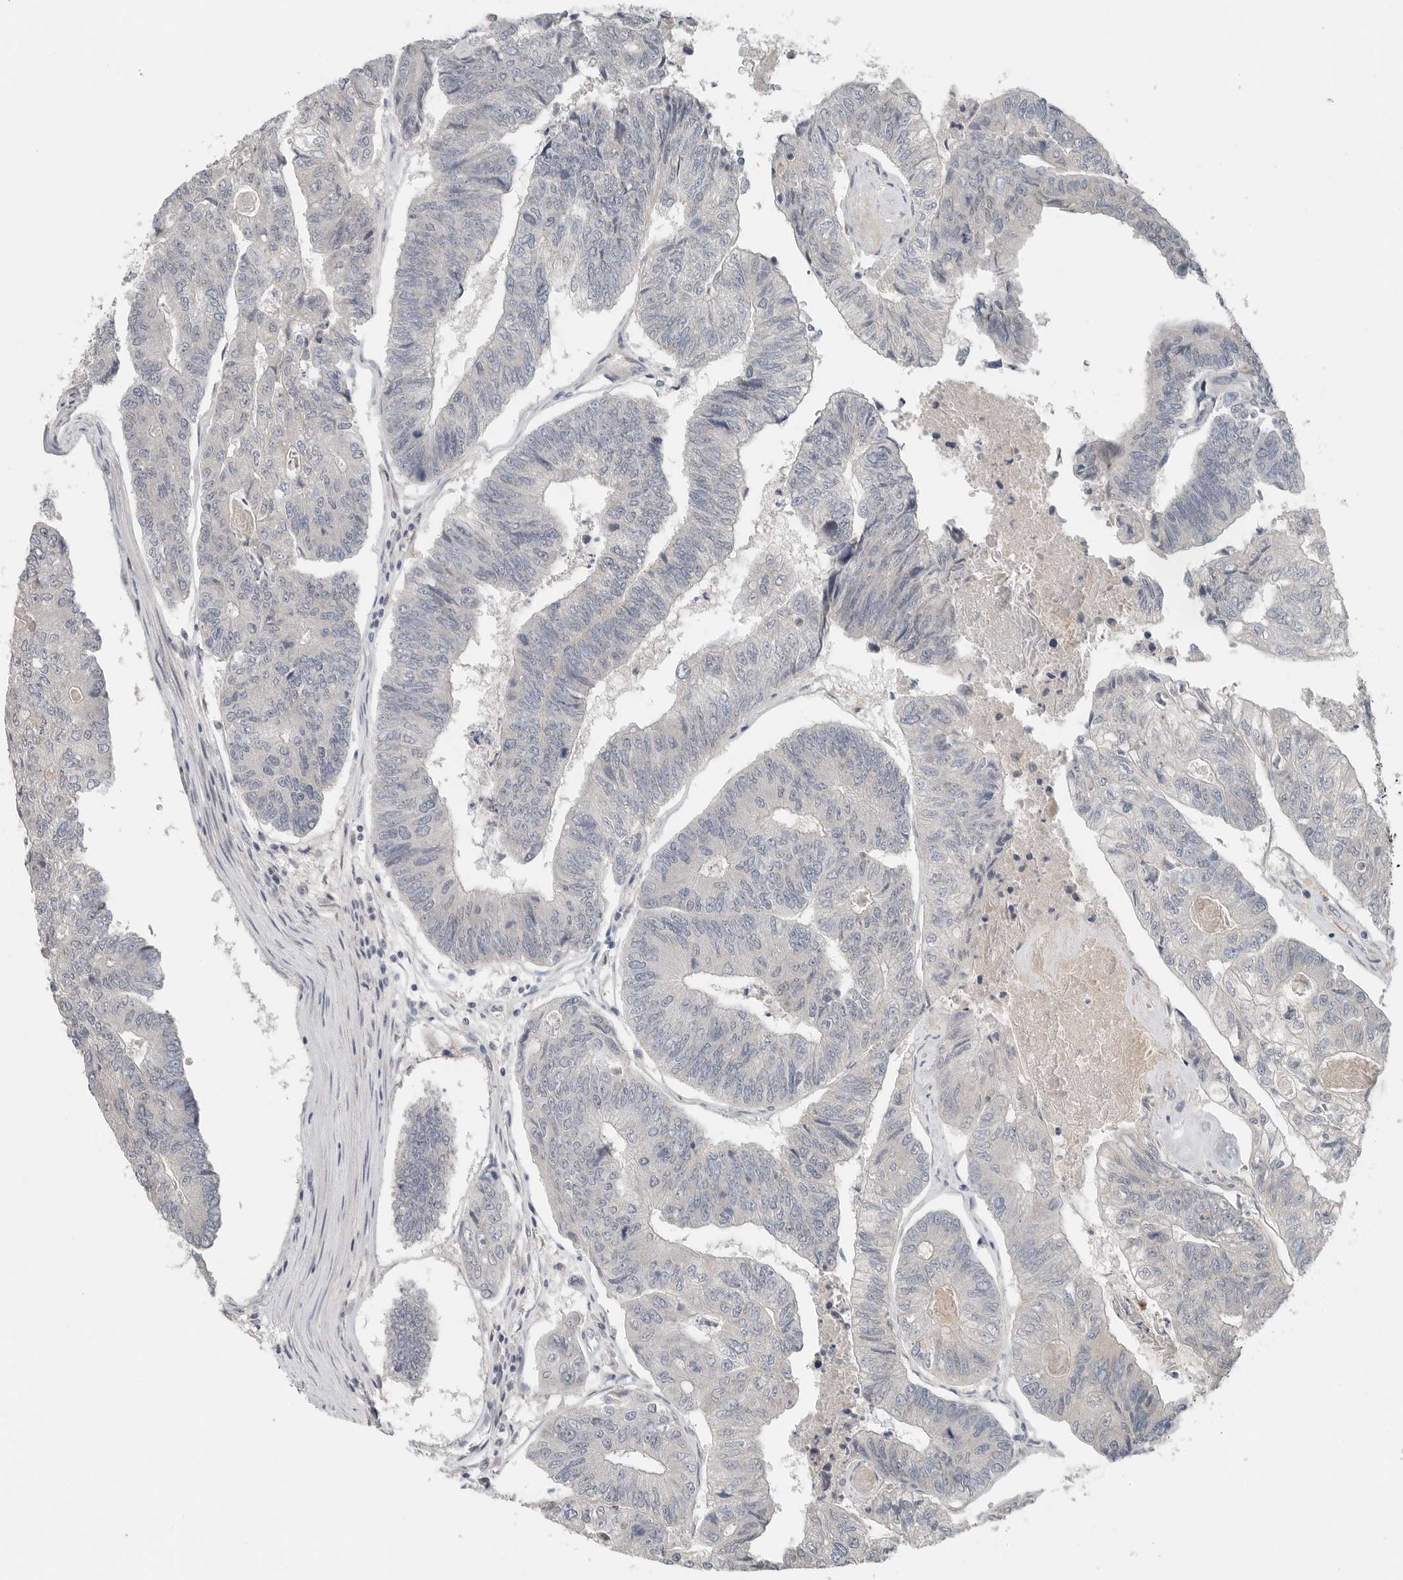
{"staining": {"intensity": "negative", "quantity": "none", "location": "none"}, "tissue": "colorectal cancer", "cell_type": "Tumor cells", "image_type": "cancer", "snomed": [{"axis": "morphology", "description": "Adenocarcinoma, NOS"}, {"axis": "topography", "description": "Colon"}], "caption": "Immunohistochemistry photomicrograph of neoplastic tissue: colorectal cancer stained with DAB exhibits no significant protein staining in tumor cells.", "gene": "FCRLB", "patient": {"sex": "female", "age": 67}}